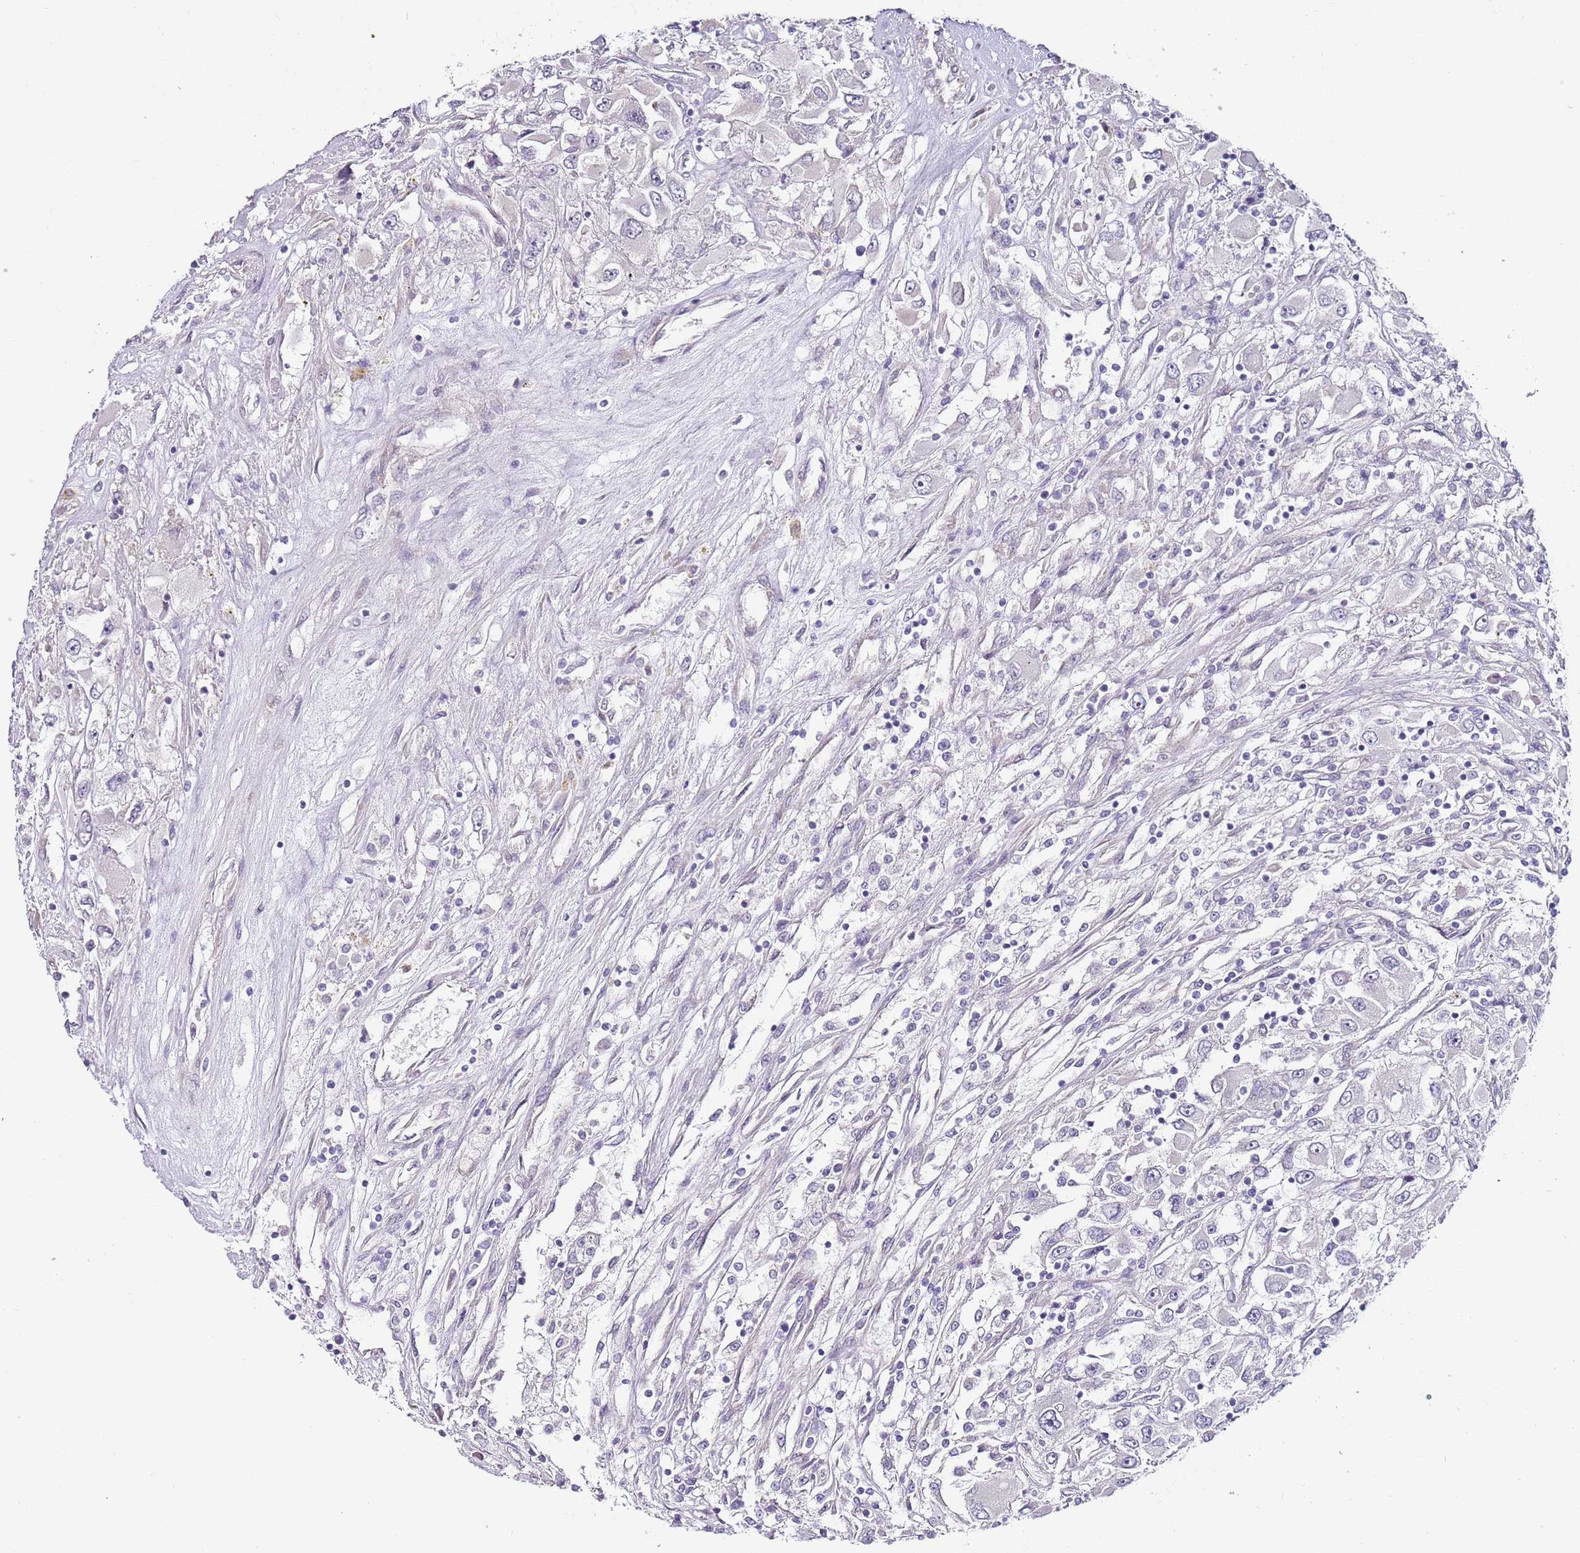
{"staining": {"intensity": "negative", "quantity": "none", "location": "none"}, "tissue": "renal cancer", "cell_type": "Tumor cells", "image_type": "cancer", "snomed": [{"axis": "morphology", "description": "Adenocarcinoma, NOS"}, {"axis": "topography", "description": "Kidney"}], "caption": "This is an immunohistochemistry (IHC) micrograph of human renal cancer (adenocarcinoma). There is no expression in tumor cells.", "gene": "TBC1D9", "patient": {"sex": "female", "age": 52}}